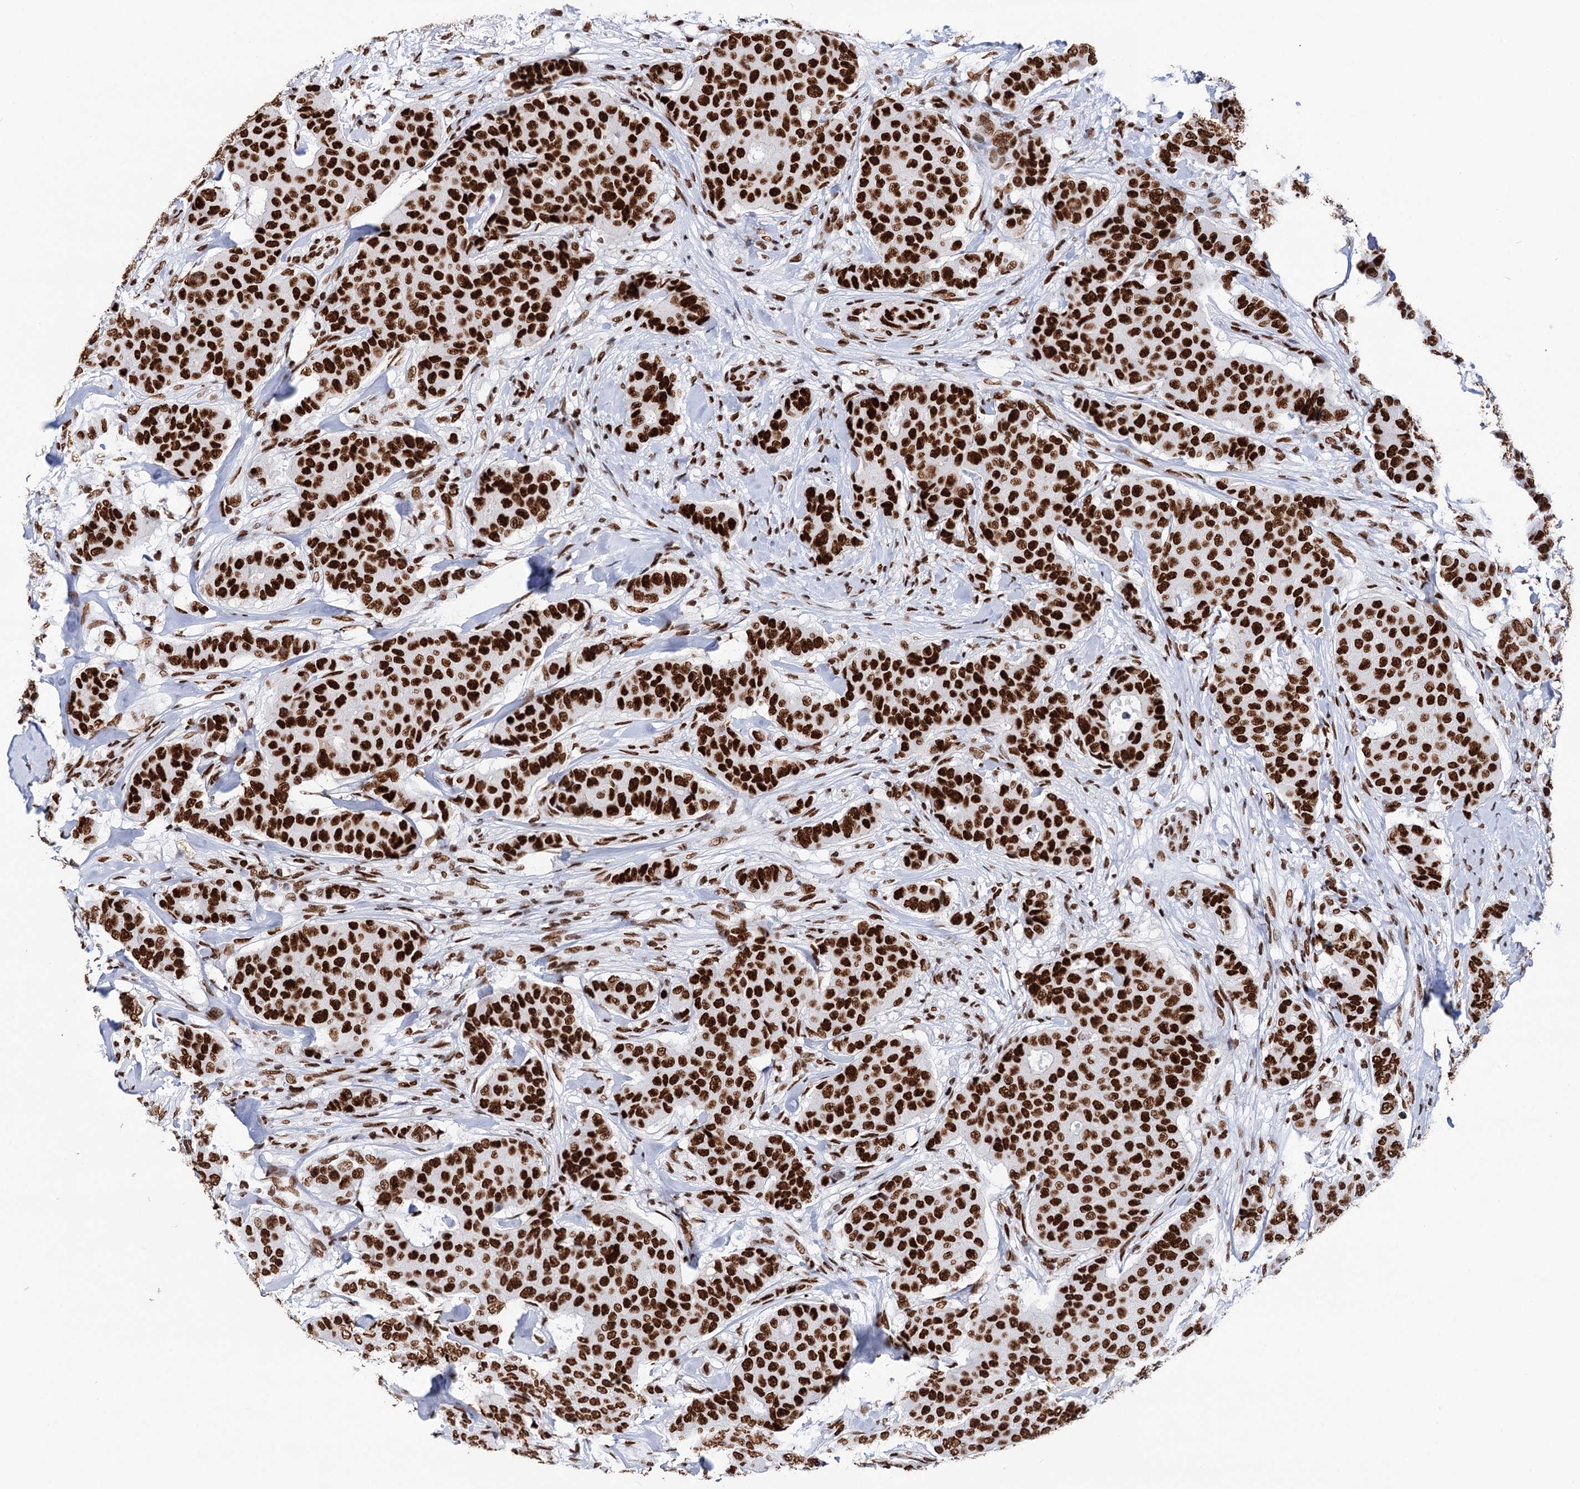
{"staining": {"intensity": "strong", "quantity": ">75%", "location": "nuclear"}, "tissue": "breast cancer", "cell_type": "Tumor cells", "image_type": "cancer", "snomed": [{"axis": "morphology", "description": "Duct carcinoma"}, {"axis": "topography", "description": "Breast"}], "caption": "DAB immunohistochemical staining of human intraductal carcinoma (breast) reveals strong nuclear protein staining in about >75% of tumor cells.", "gene": "MATR3", "patient": {"sex": "female", "age": 75}}